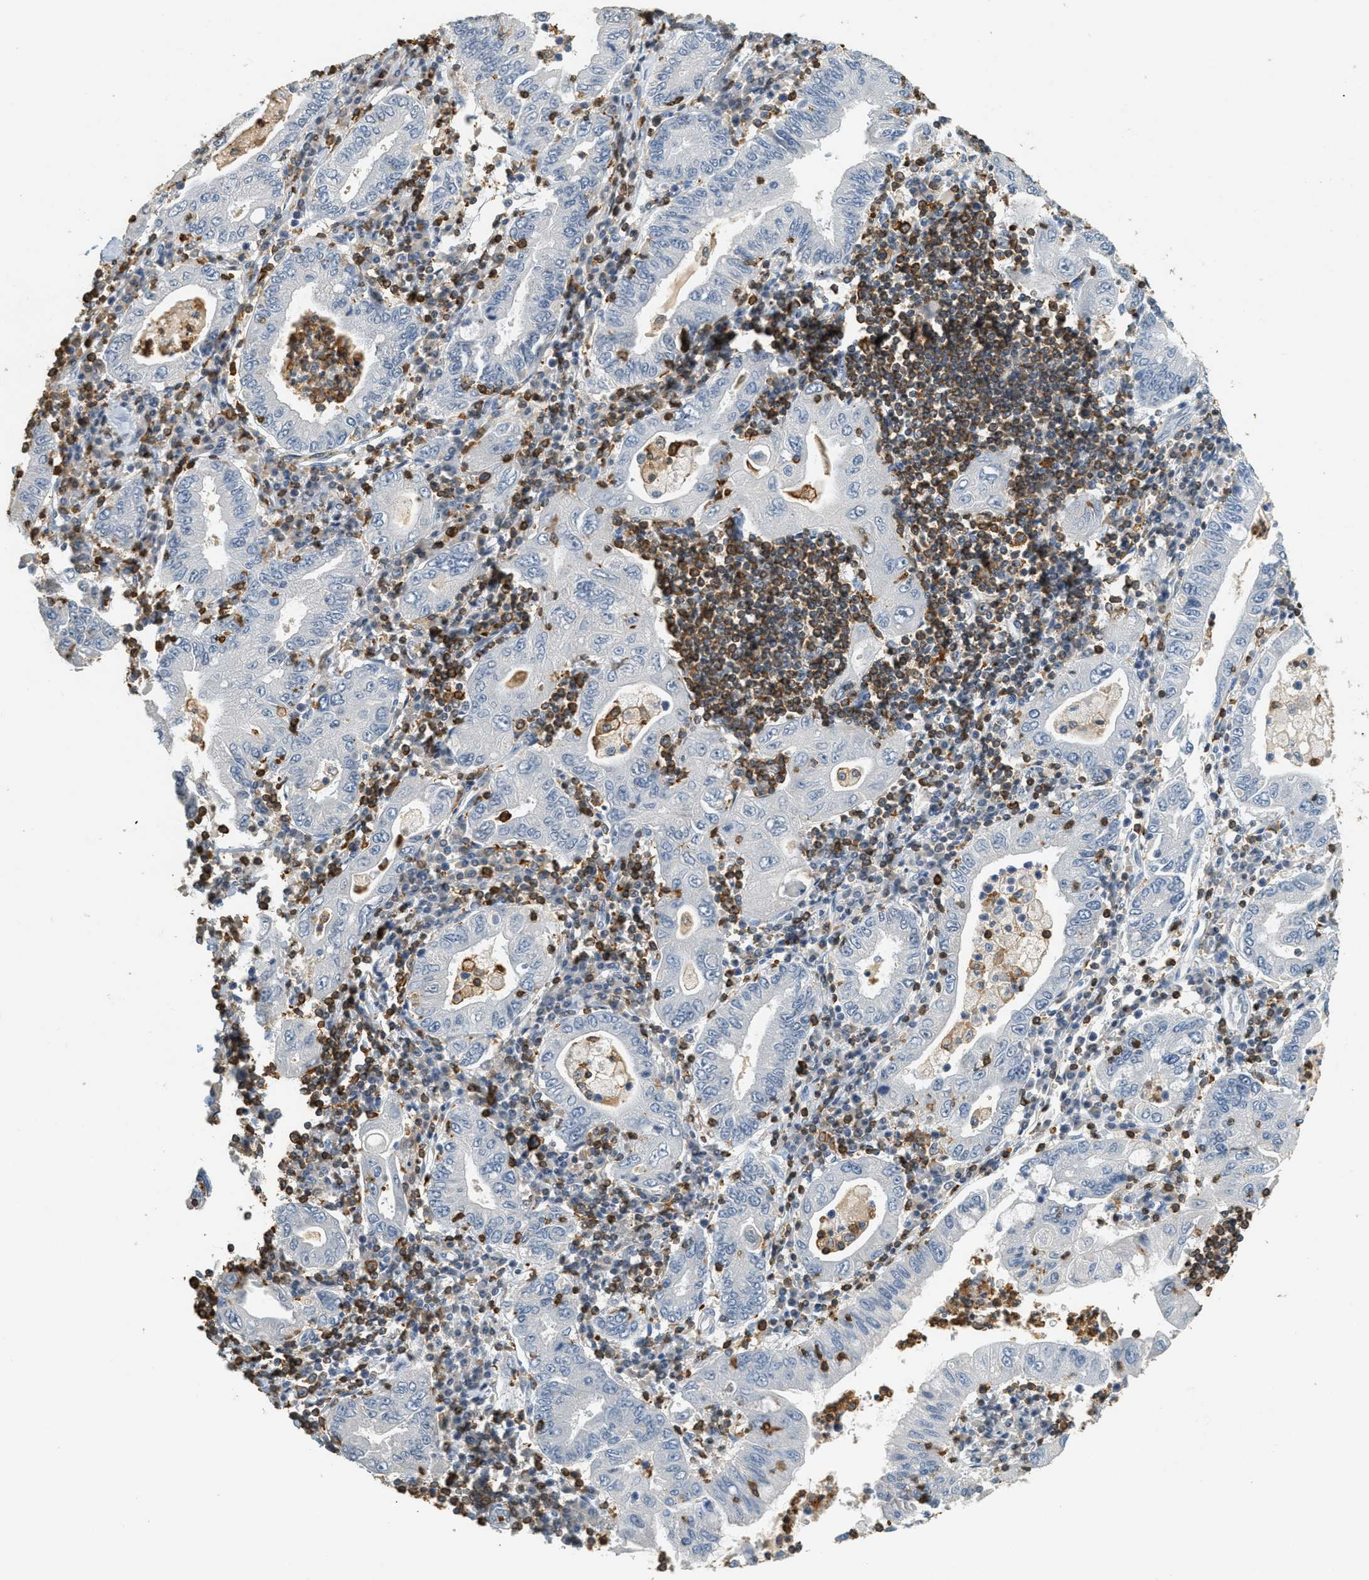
{"staining": {"intensity": "negative", "quantity": "none", "location": "none"}, "tissue": "stomach cancer", "cell_type": "Tumor cells", "image_type": "cancer", "snomed": [{"axis": "morphology", "description": "Normal tissue, NOS"}, {"axis": "morphology", "description": "Adenocarcinoma, NOS"}, {"axis": "topography", "description": "Esophagus"}, {"axis": "topography", "description": "Stomach, upper"}, {"axis": "topography", "description": "Peripheral nerve tissue"}], "caption": "IHC of stomach cancer demonstrates no expression in tumor cells. (DAB IHC, high magnification).", "gene": "LSP1", "patient": {"sex": "male", "age": 62}}